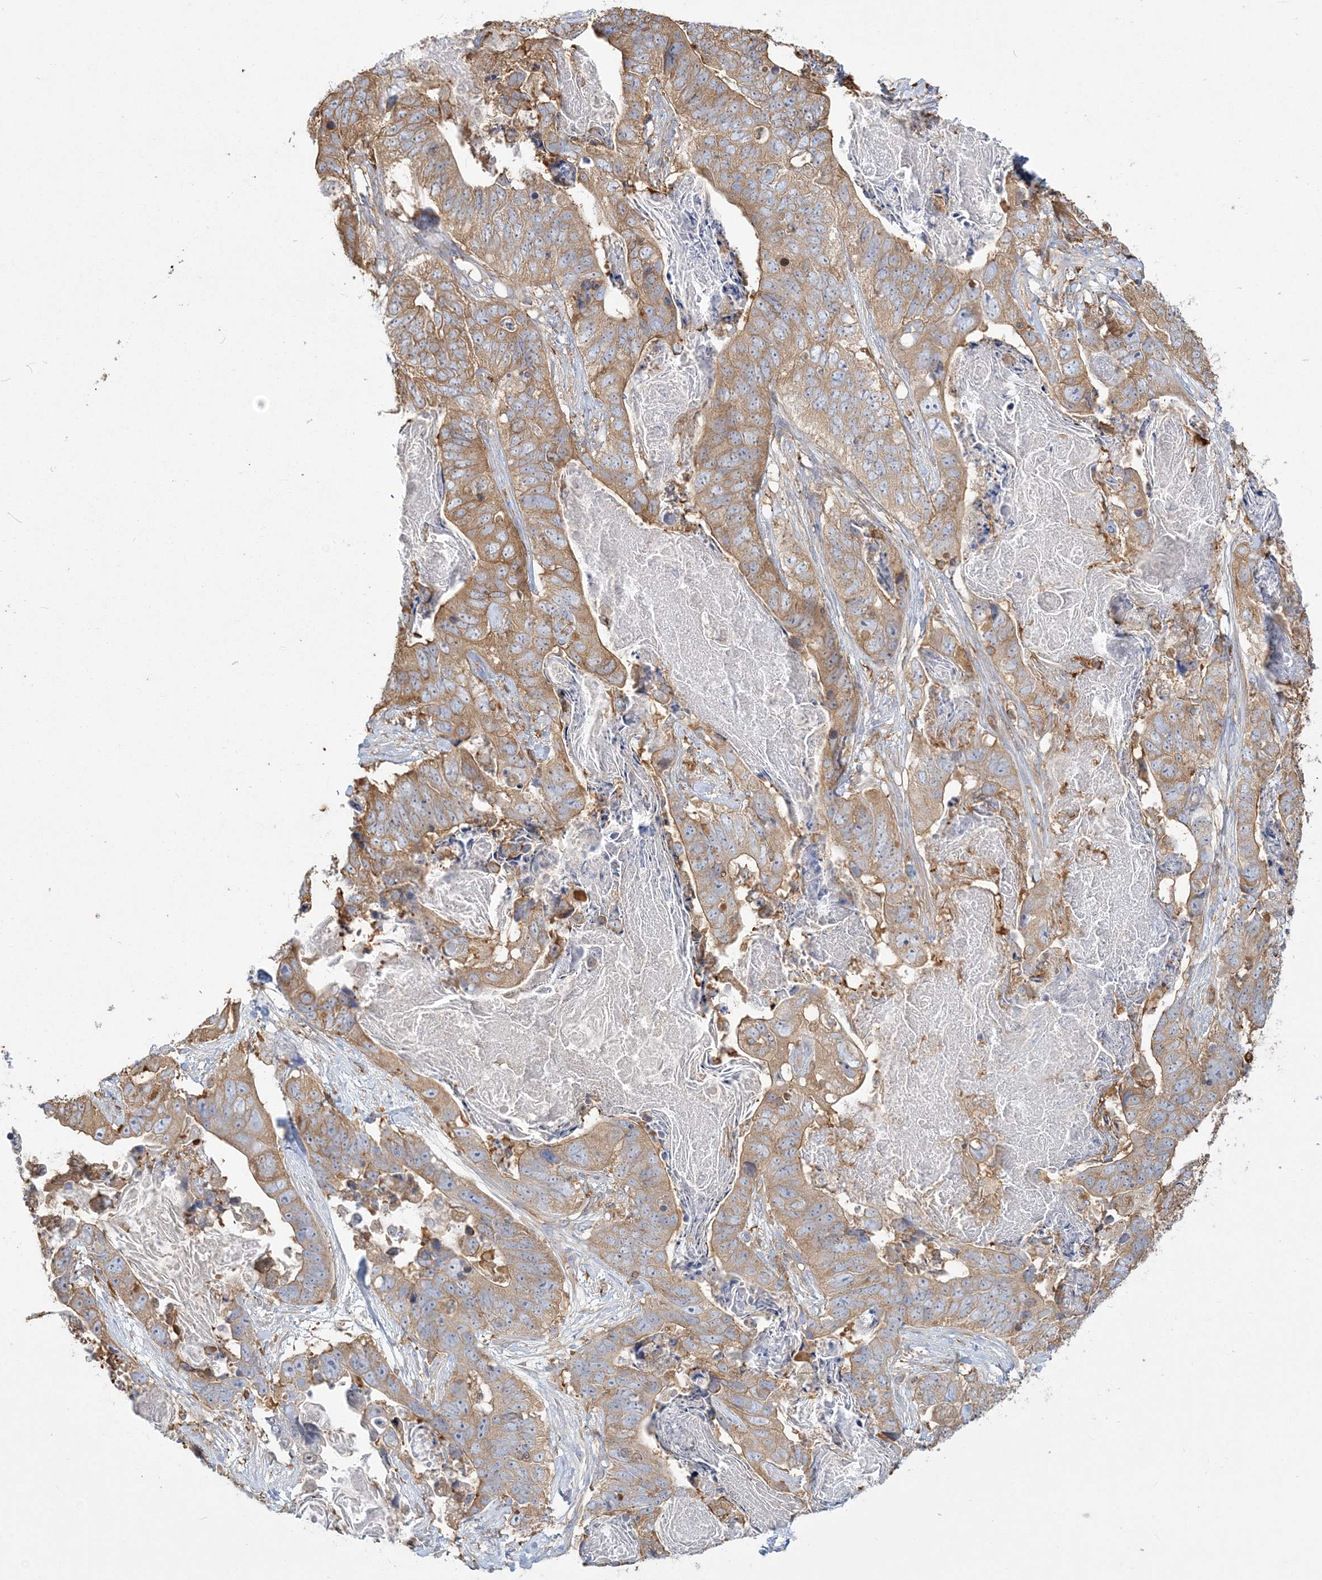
{"staining": {"intensity": "moderate", "quantity": ">75%", "location": "cytoplasmic/membranous"}, "tissue": "stomach cancer", "cell_type": "Tumor cells", "image_type": "cancer", "snomed": [{"axis": "morphology", "description": "Adenocarcinoma, NOS"}, {"axis": "topography", "description": "Stomach"}], "caption": "Stomach cancer (adenocarcinoma) was stained to show a protein in brown. There is medium levels of moderate cytoplasmic/membranous positivity in about >75% of tumor cells.", "gene": "ANKS1A", "patient": {"sex": "female", "age": 89}}